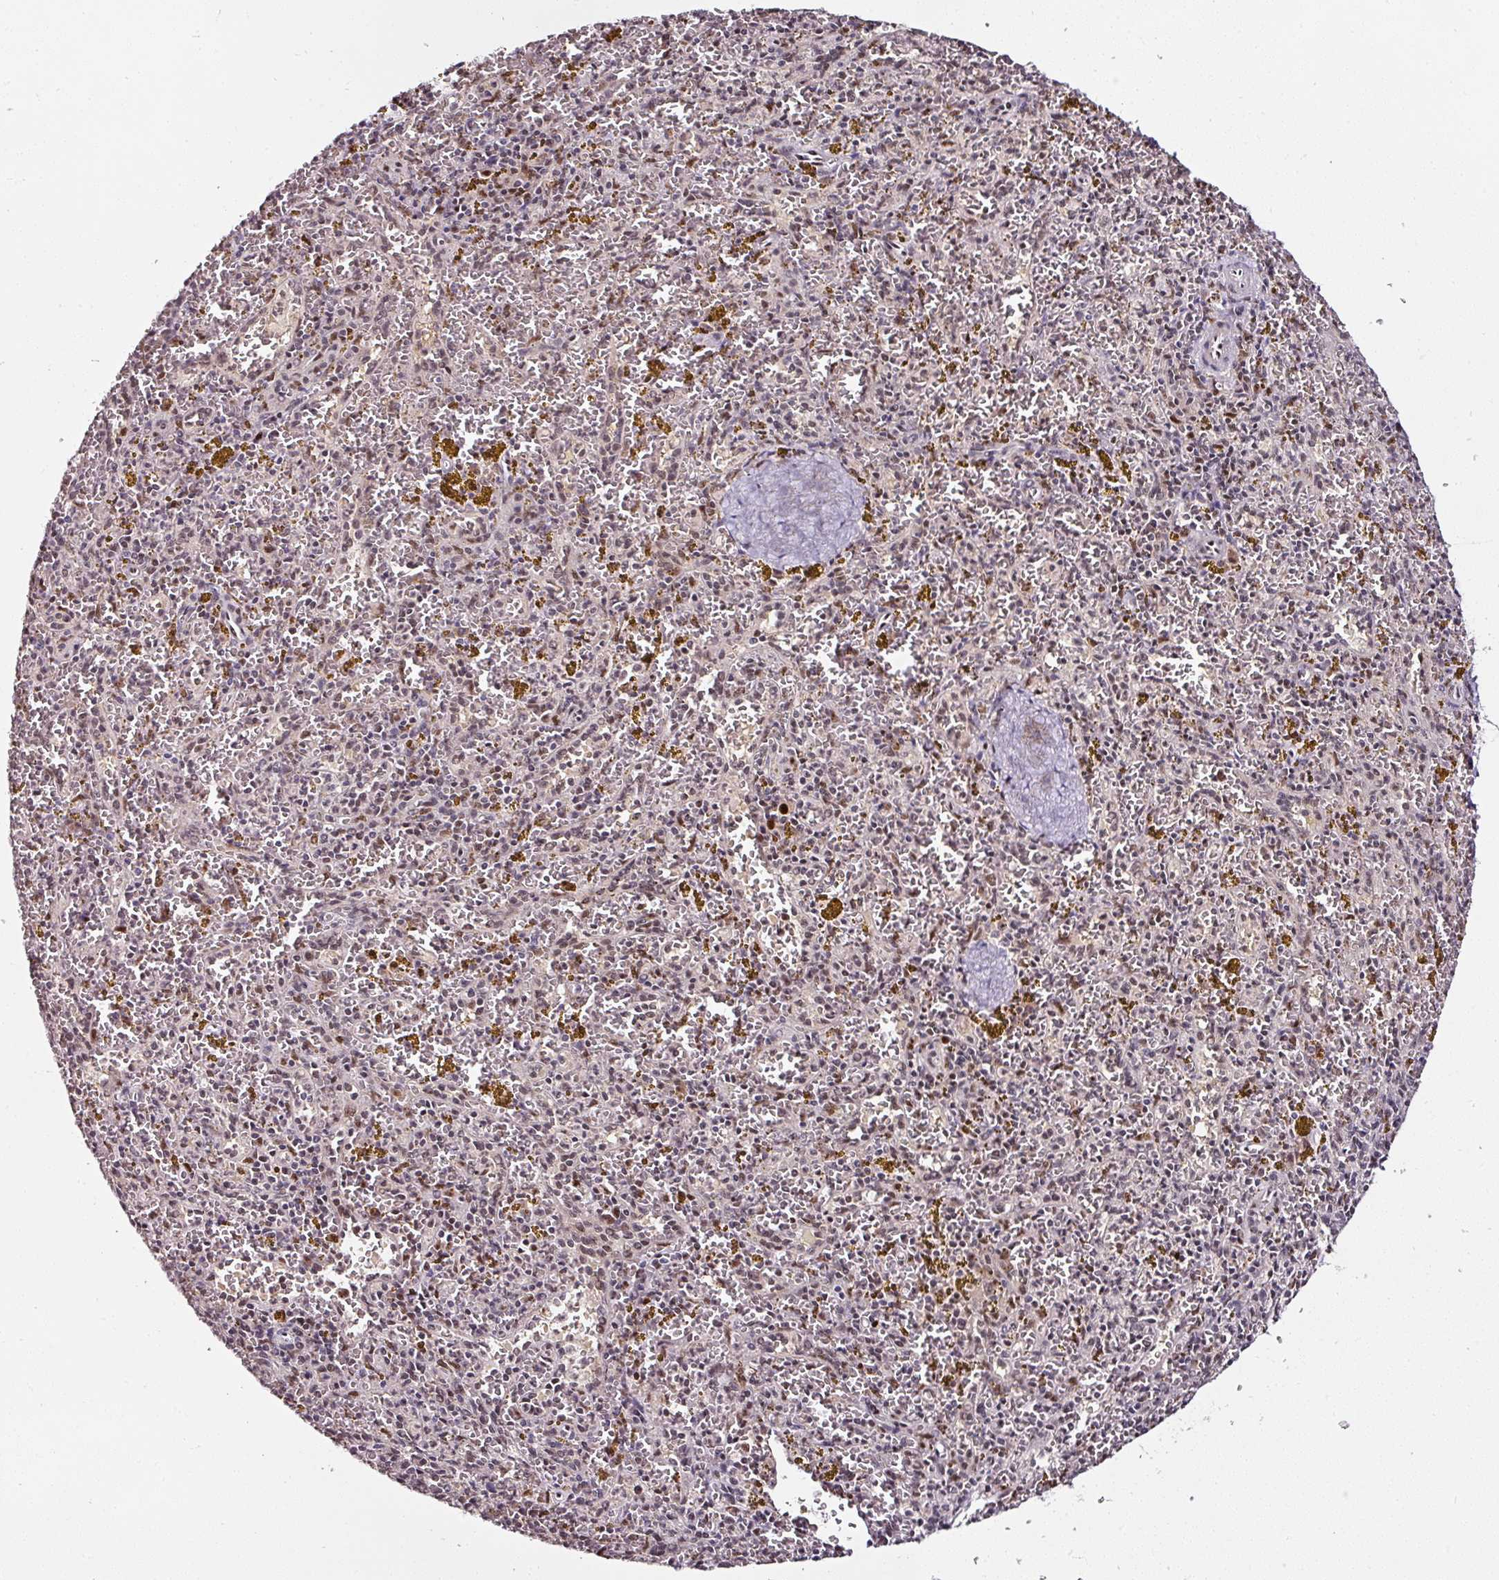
{"staining": {"intensity": "moderate", "quantity": "<25%", "location": "nuclear"}, "tissue": "spleen", "cell_type": "Cells in red pulp", "image_type": "normal", "snomed": [{"axis": "morphology", "description": "Normal tissue, NOS"}, {"axis": "topography", "description": "Spleen"}], "caption": "High-magnification brightfield microscopy of unremarkable spleen stained with DAB (3,3'-diaminobenzidine) (brown) and counterstained with hematoxylin (blue). cells in red pulp exhibit moderate nuclear staining is seen in about<25% of cells.", "gene": "KLF16", "patient": {"sex": "male", "age": 57}}